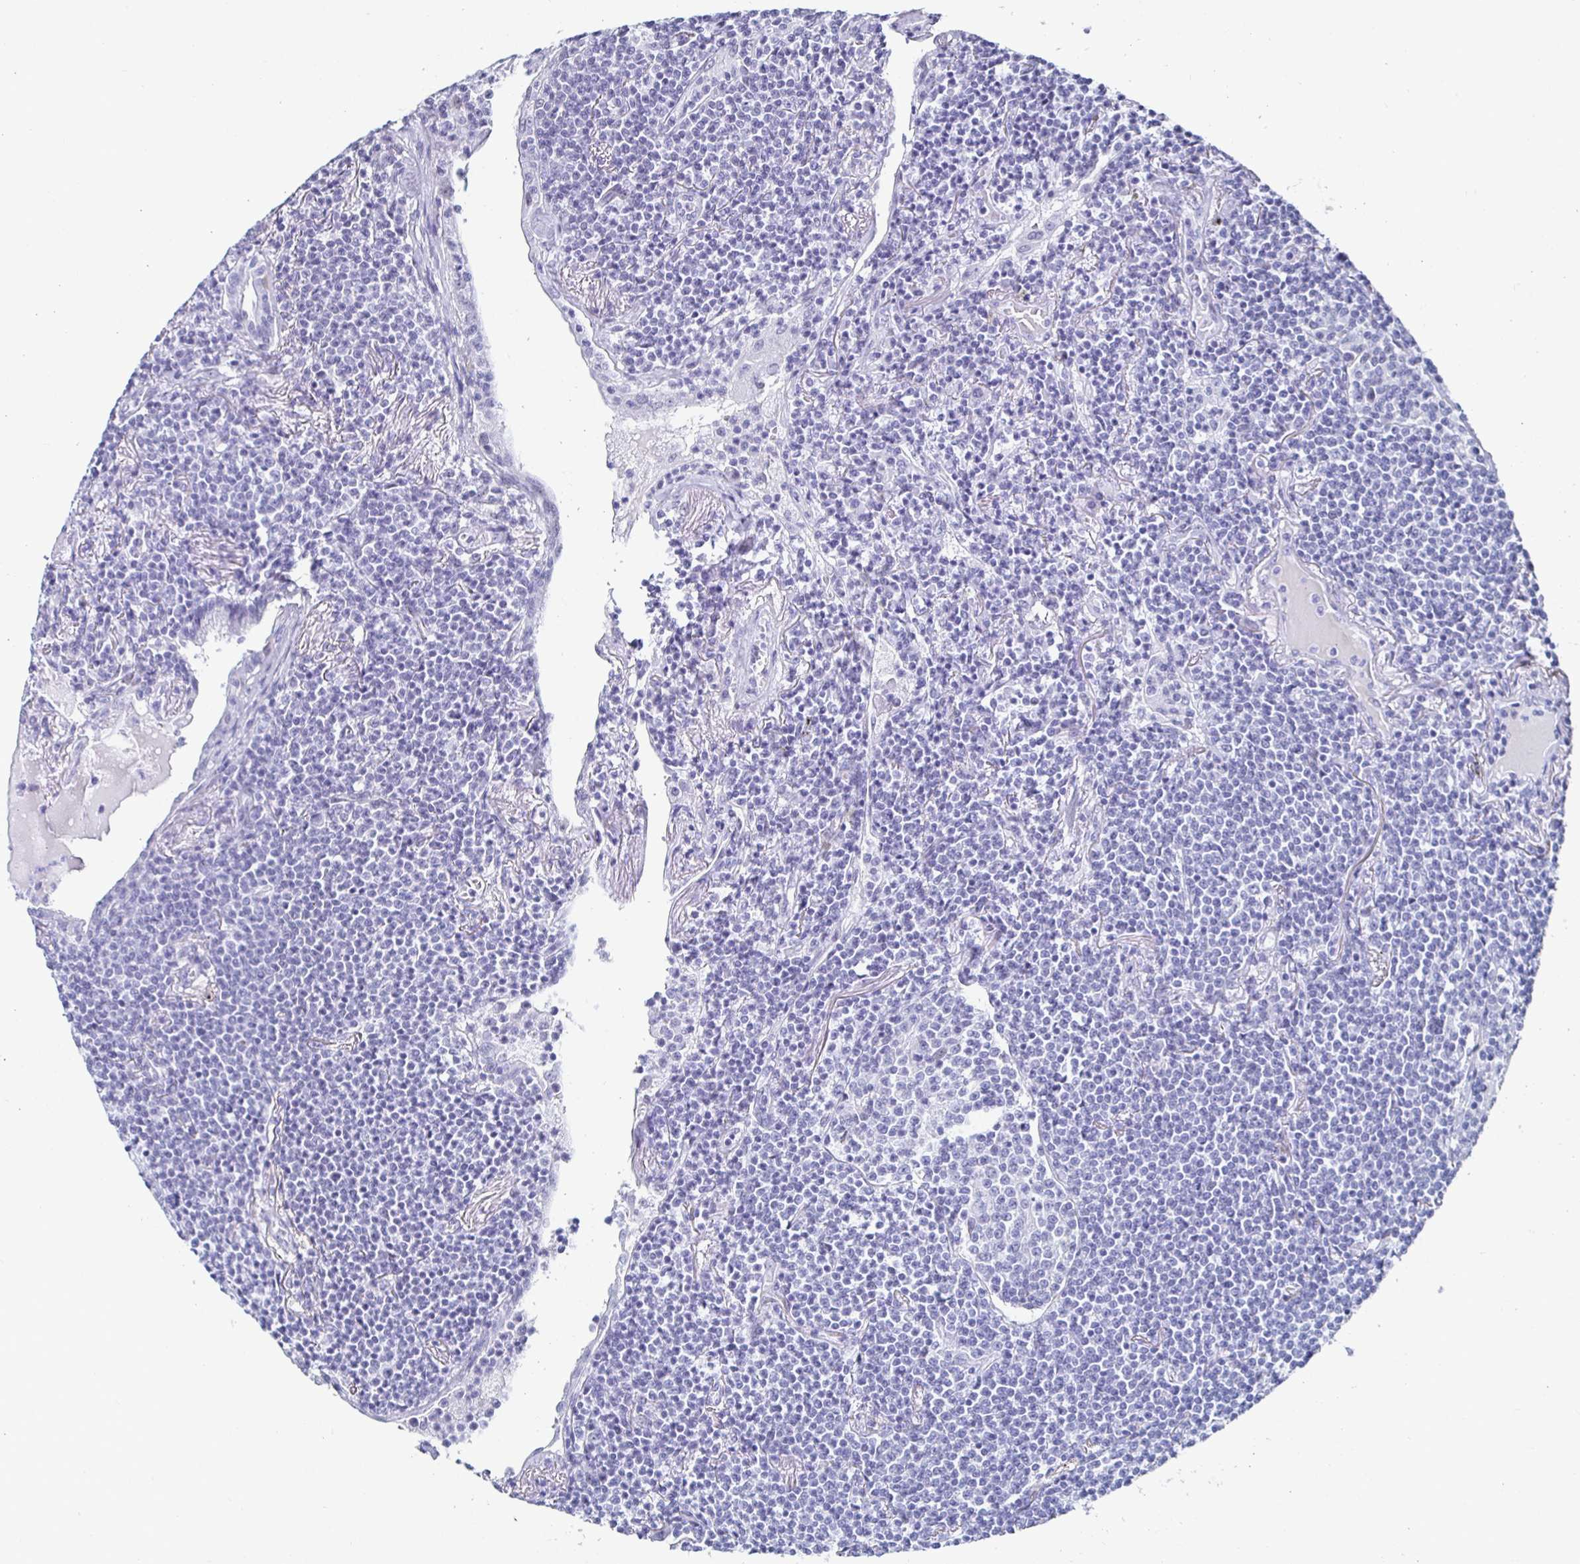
{"staining": {"intensity": "negative", "quantity": "none", "location": "none"}, "tissue": "lymphoma", "cell_type": "Tumor cells", "image_type": "cancer", "snomed": [{"axis": "morphology", "description": "Malignant lymphoma, non-Hodgkin's type, Low grade"}, {"axis": "topography", "description": "Lung"}], "caption": "Image shows no significant protein staining in tumor cells of low-grade malignant lymphoma, non-Hodgkin's type.", "gene": "KRT4", "patient": {"sex": "female", "age": 71}}